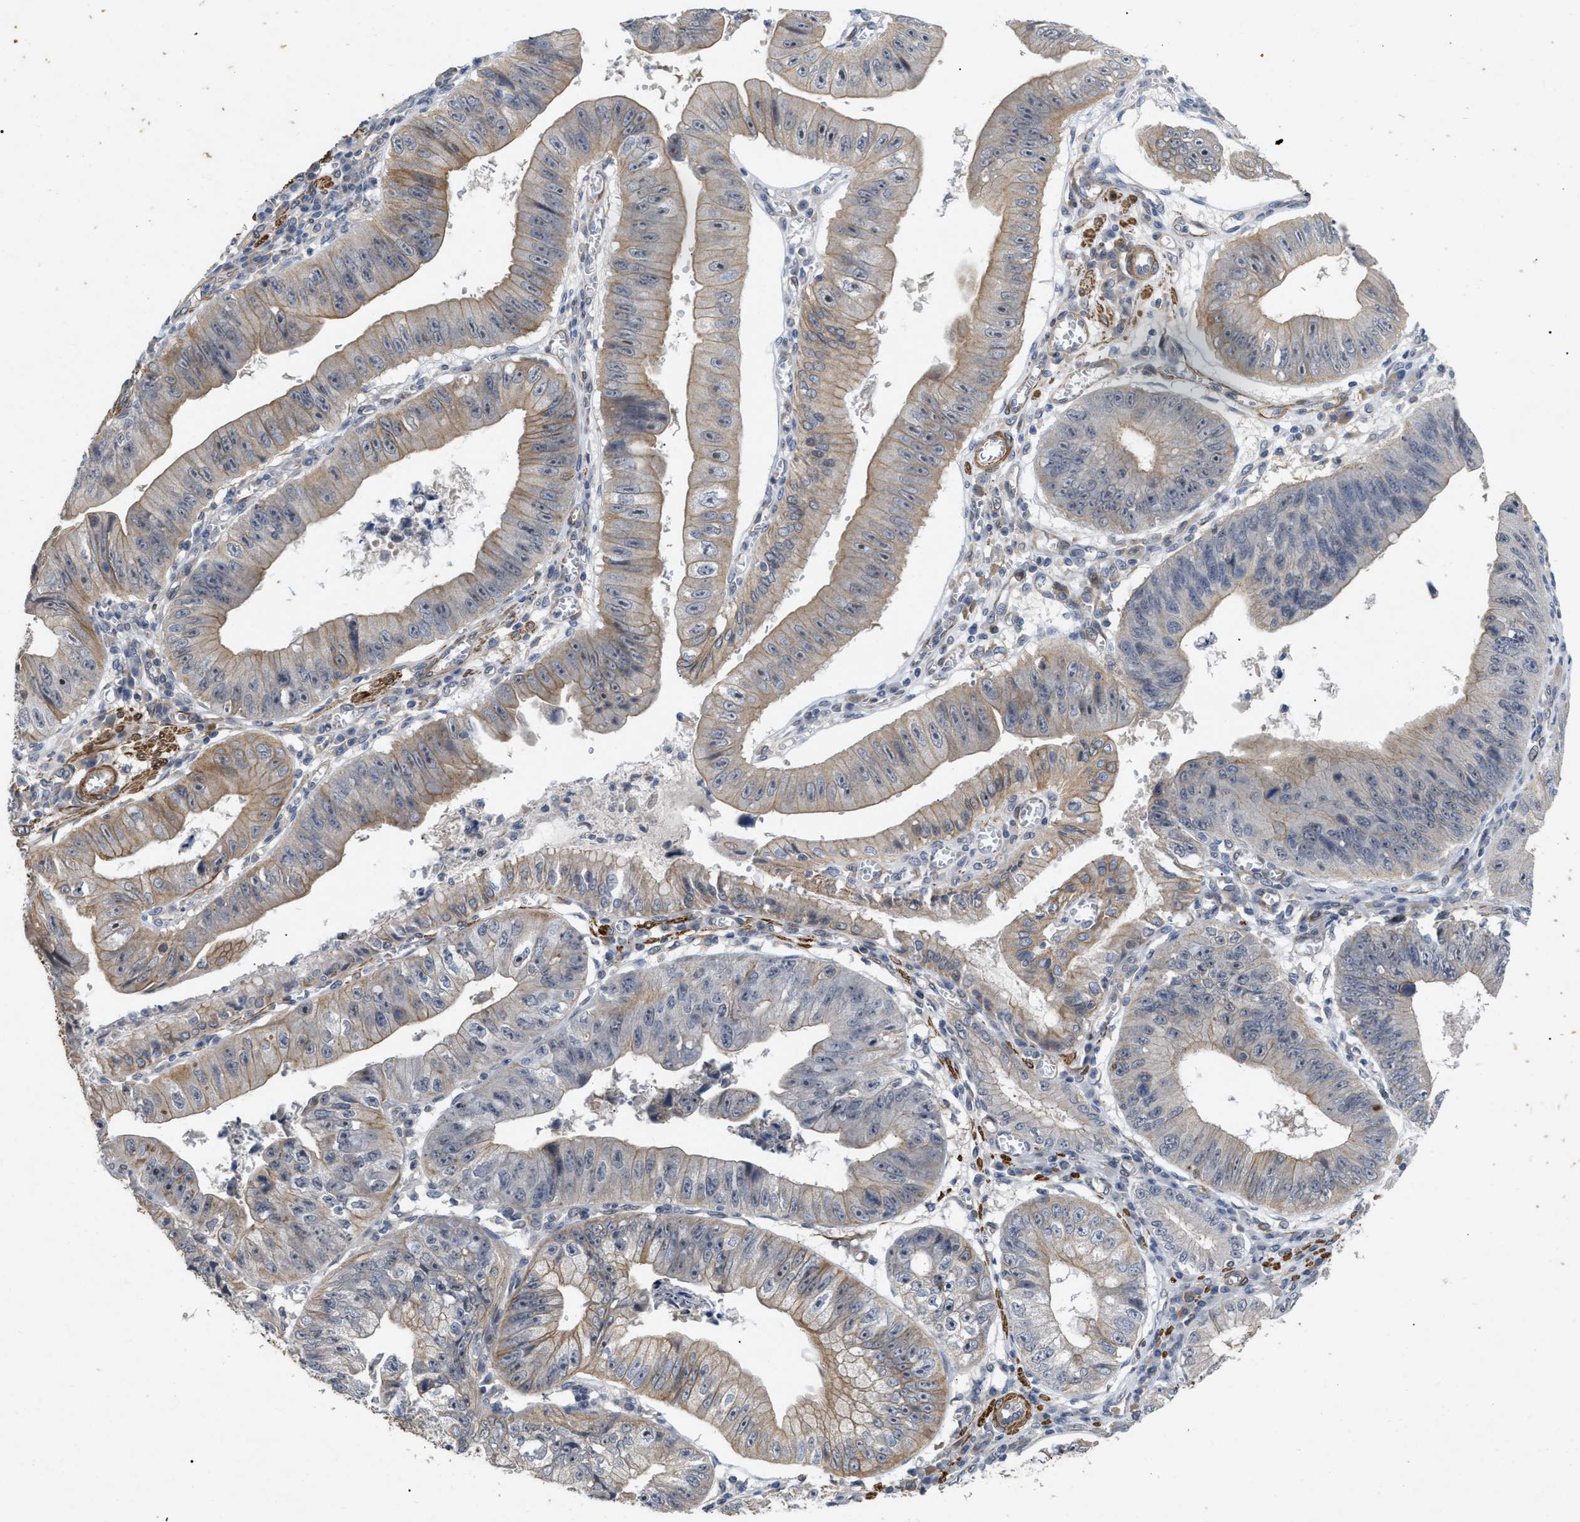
{"staining": {"intensity": "weak", "quantity": "25%-75%", "location": "cytoplasmic/membranous"}, "tissue": "stomach cancer", "cell_type": "Tumor cells", "image_type": "cancer", "snomed": [{"axis": "morphology", "description": "Adenocarcinoma, NOS"}, {"axis": "topography", "description": "Stomach"}], "caption": "Protein expression analysis of stomach adenocarcinoma shows weak cytoplasmic/membranous positivity in approximately 25%-75% of tumor cells. (brown staining indicates protein expression, while blue staining denotes nuclei).", "gene": "ST6GALNAC6", "patient": {"sex": "male", "age": 59}}